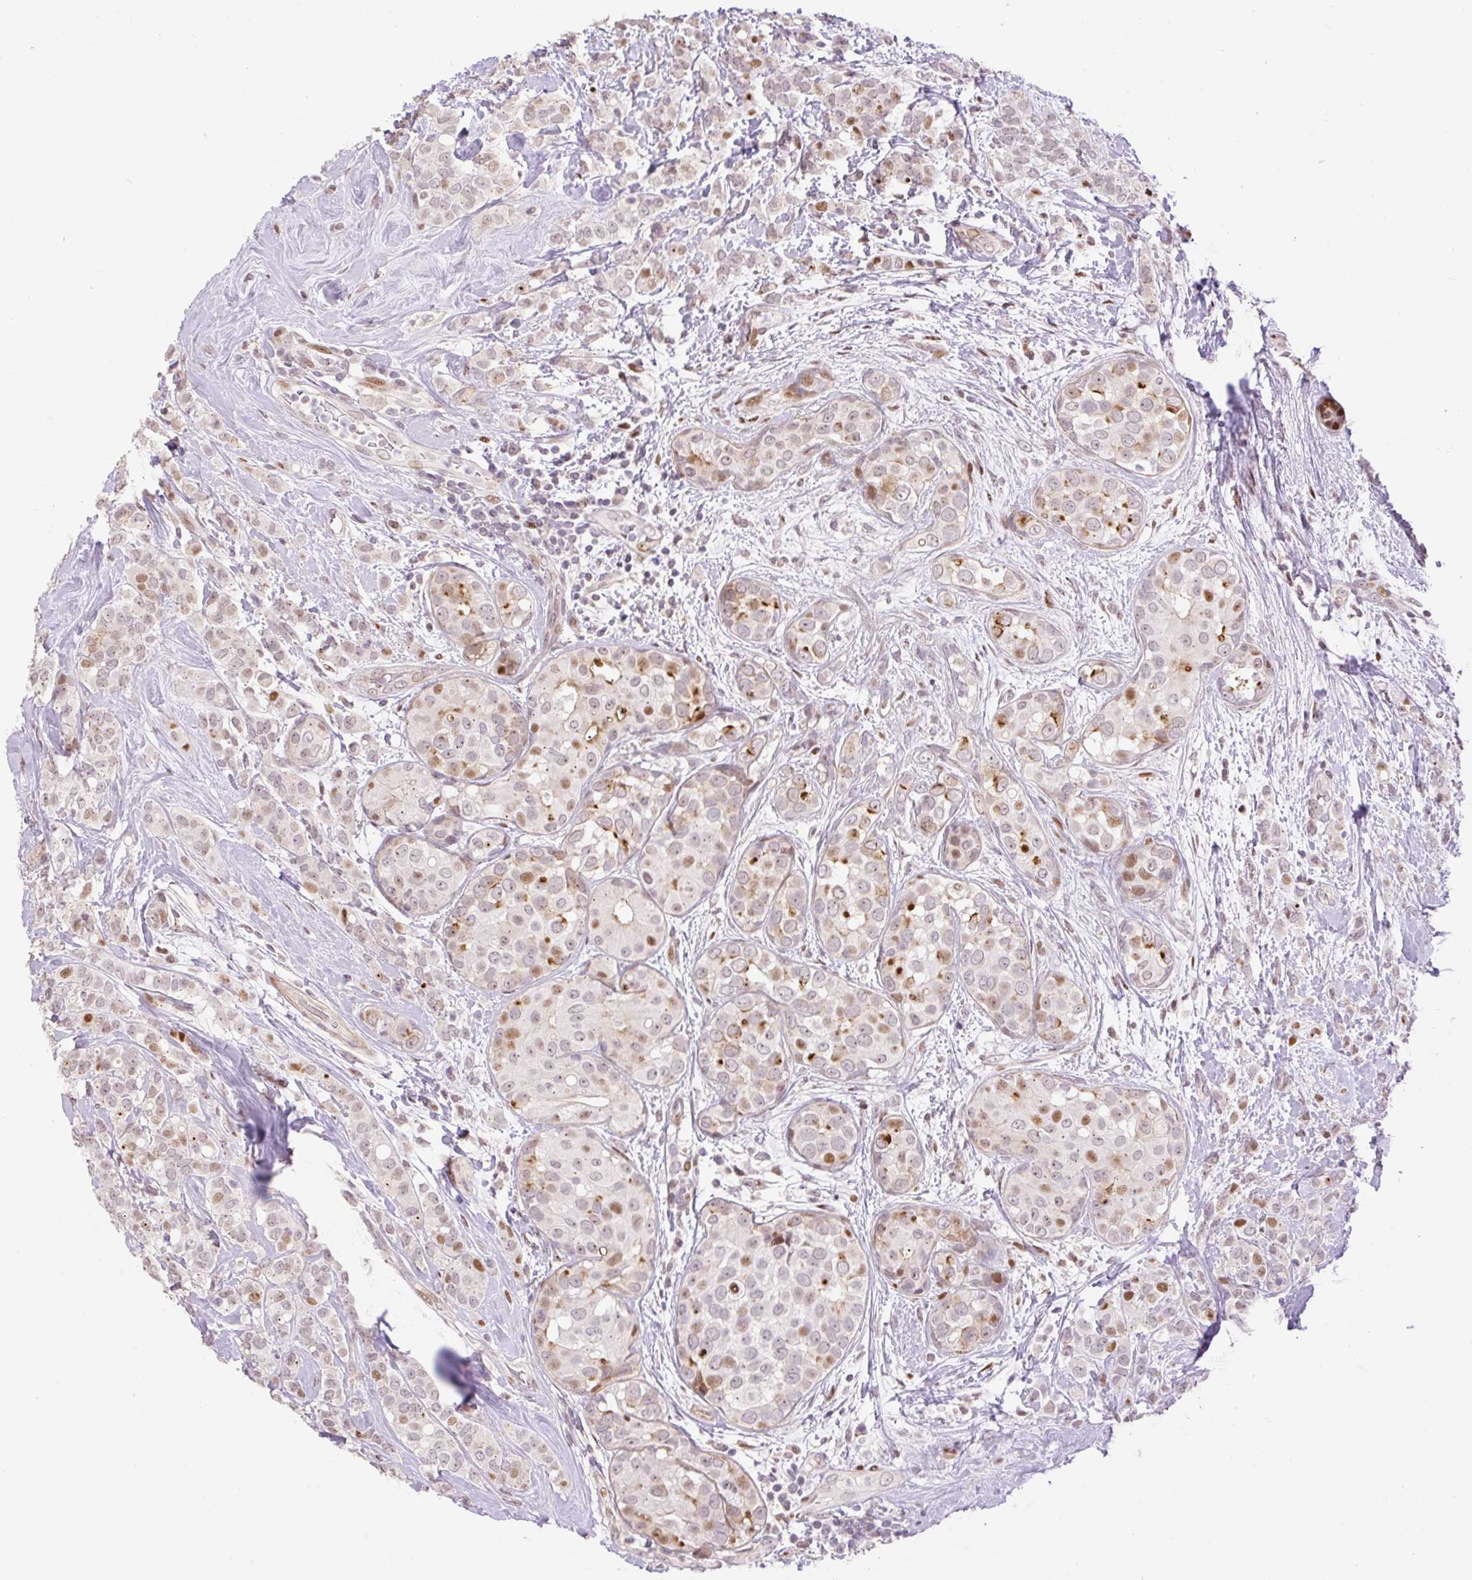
{"staining": {"intensity": "moderate", "quantity": "<25%", "location": "nuclear"}, "tissue": "breast cancer", "cell_type": "Tumor cells", "image_type": "cancer", "snomed": [{"axis": "morphology", "description": "Lobular carcinoma"}, {"axis": "topography", "description": "Breast"}], "caption": "Lobular carcinoma (breast) tissue shows moderate nuclear positivity in about <25% of tumor cells, visualized by immunohistochemistry. (DAB IHC, brown staining for protein, blue staining for nuclei).", "gene": "RIPPLY3", "patient": {"sex": "female", "age": 68}}